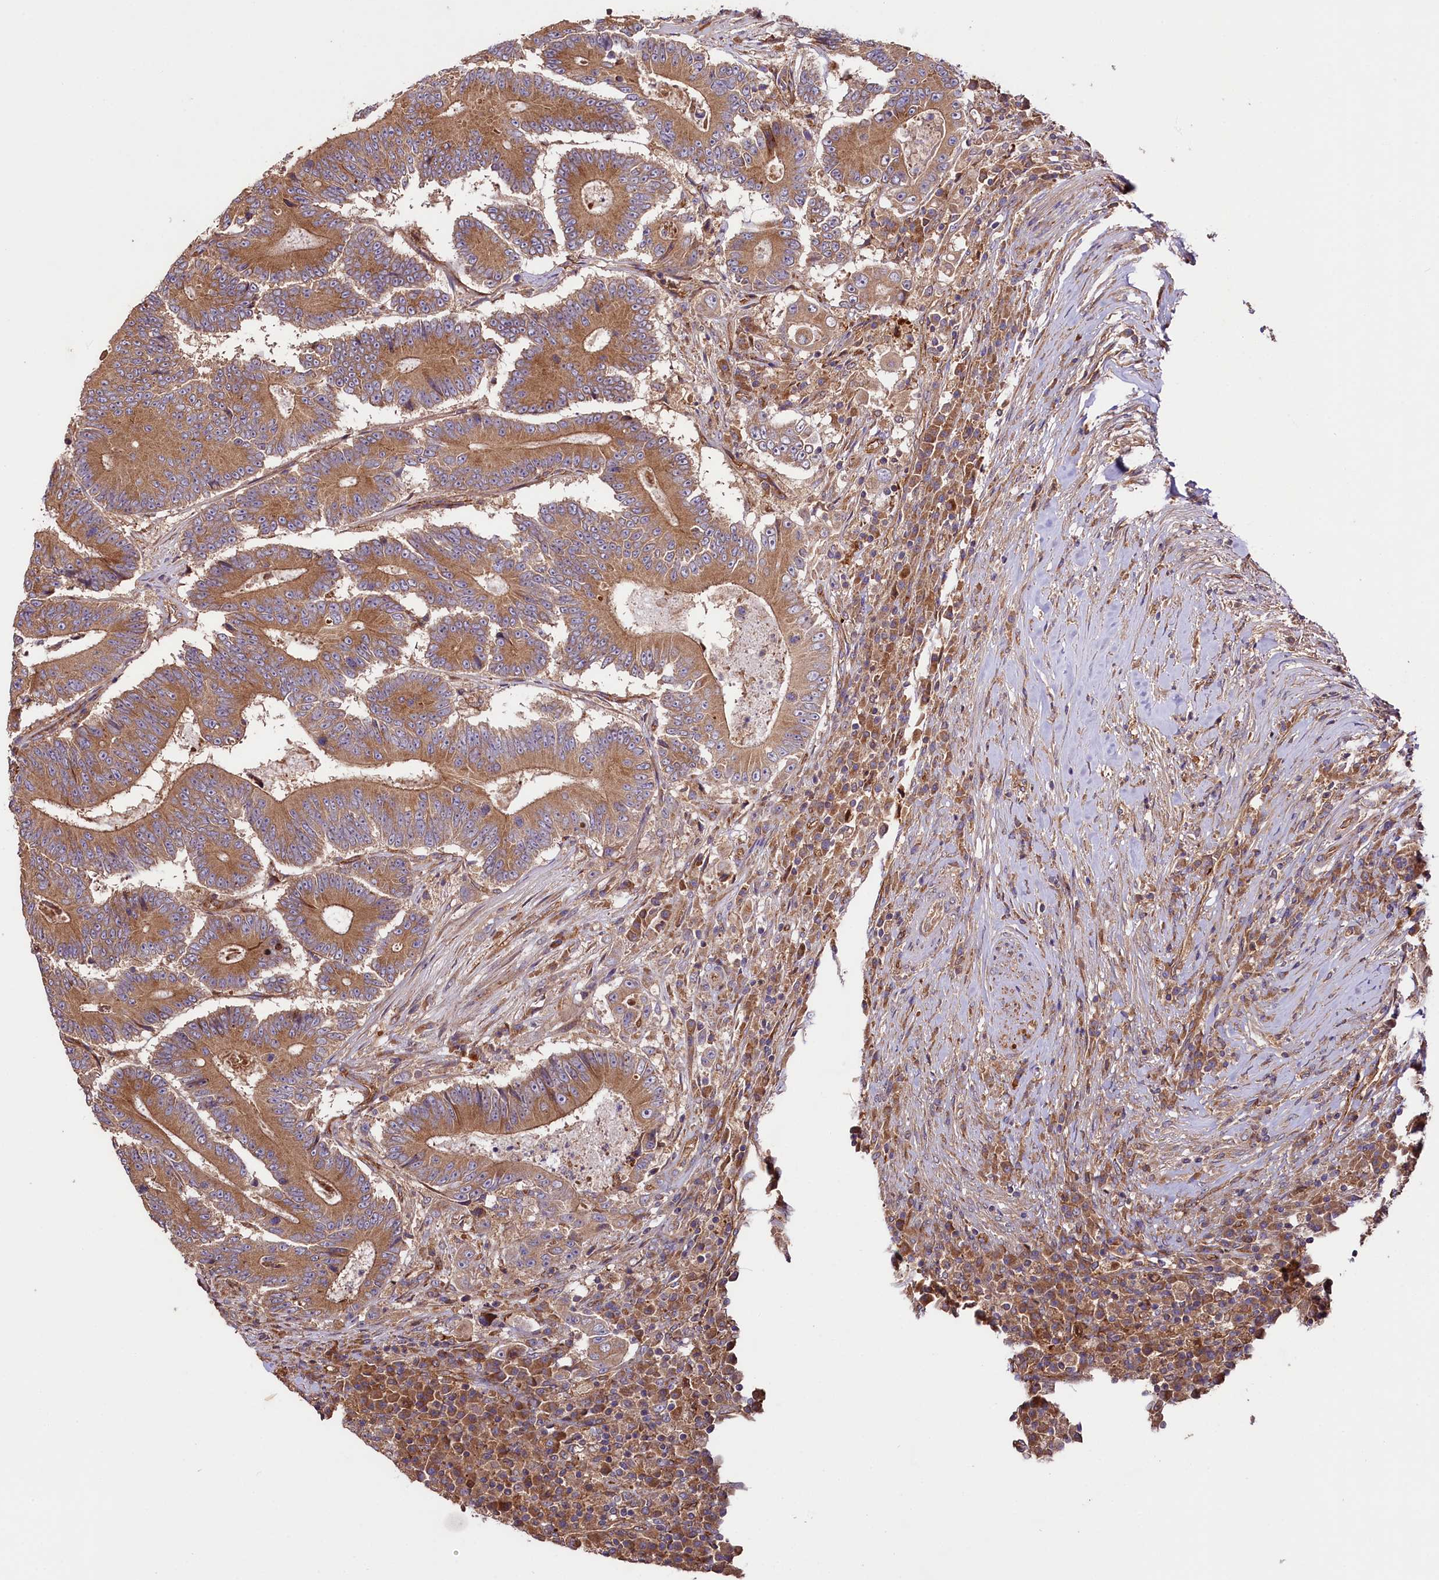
{"staining": {"intensity": "moderate", "quantity": ">75%", "location": "cytoplasmic/membranous"}, "tissue": "colorectal cancer", "cell_type": "Tumor cells", "image_type": "cancer", "snomed": [{"axis": "morphology", "description": "Adenocarcinoma, NOS"}, {"axis": "topography", "description": "Colon"}], "caption": "An immunohistochemistry image of tumor tissue is shown. Protein staining in brown labels moderate cytoplasmic/membranous positivity in adenocarcinoma (colorectal) within tumor cells.", "gene": "CEP295", "patient": {"sex": "male", "age": 83}}